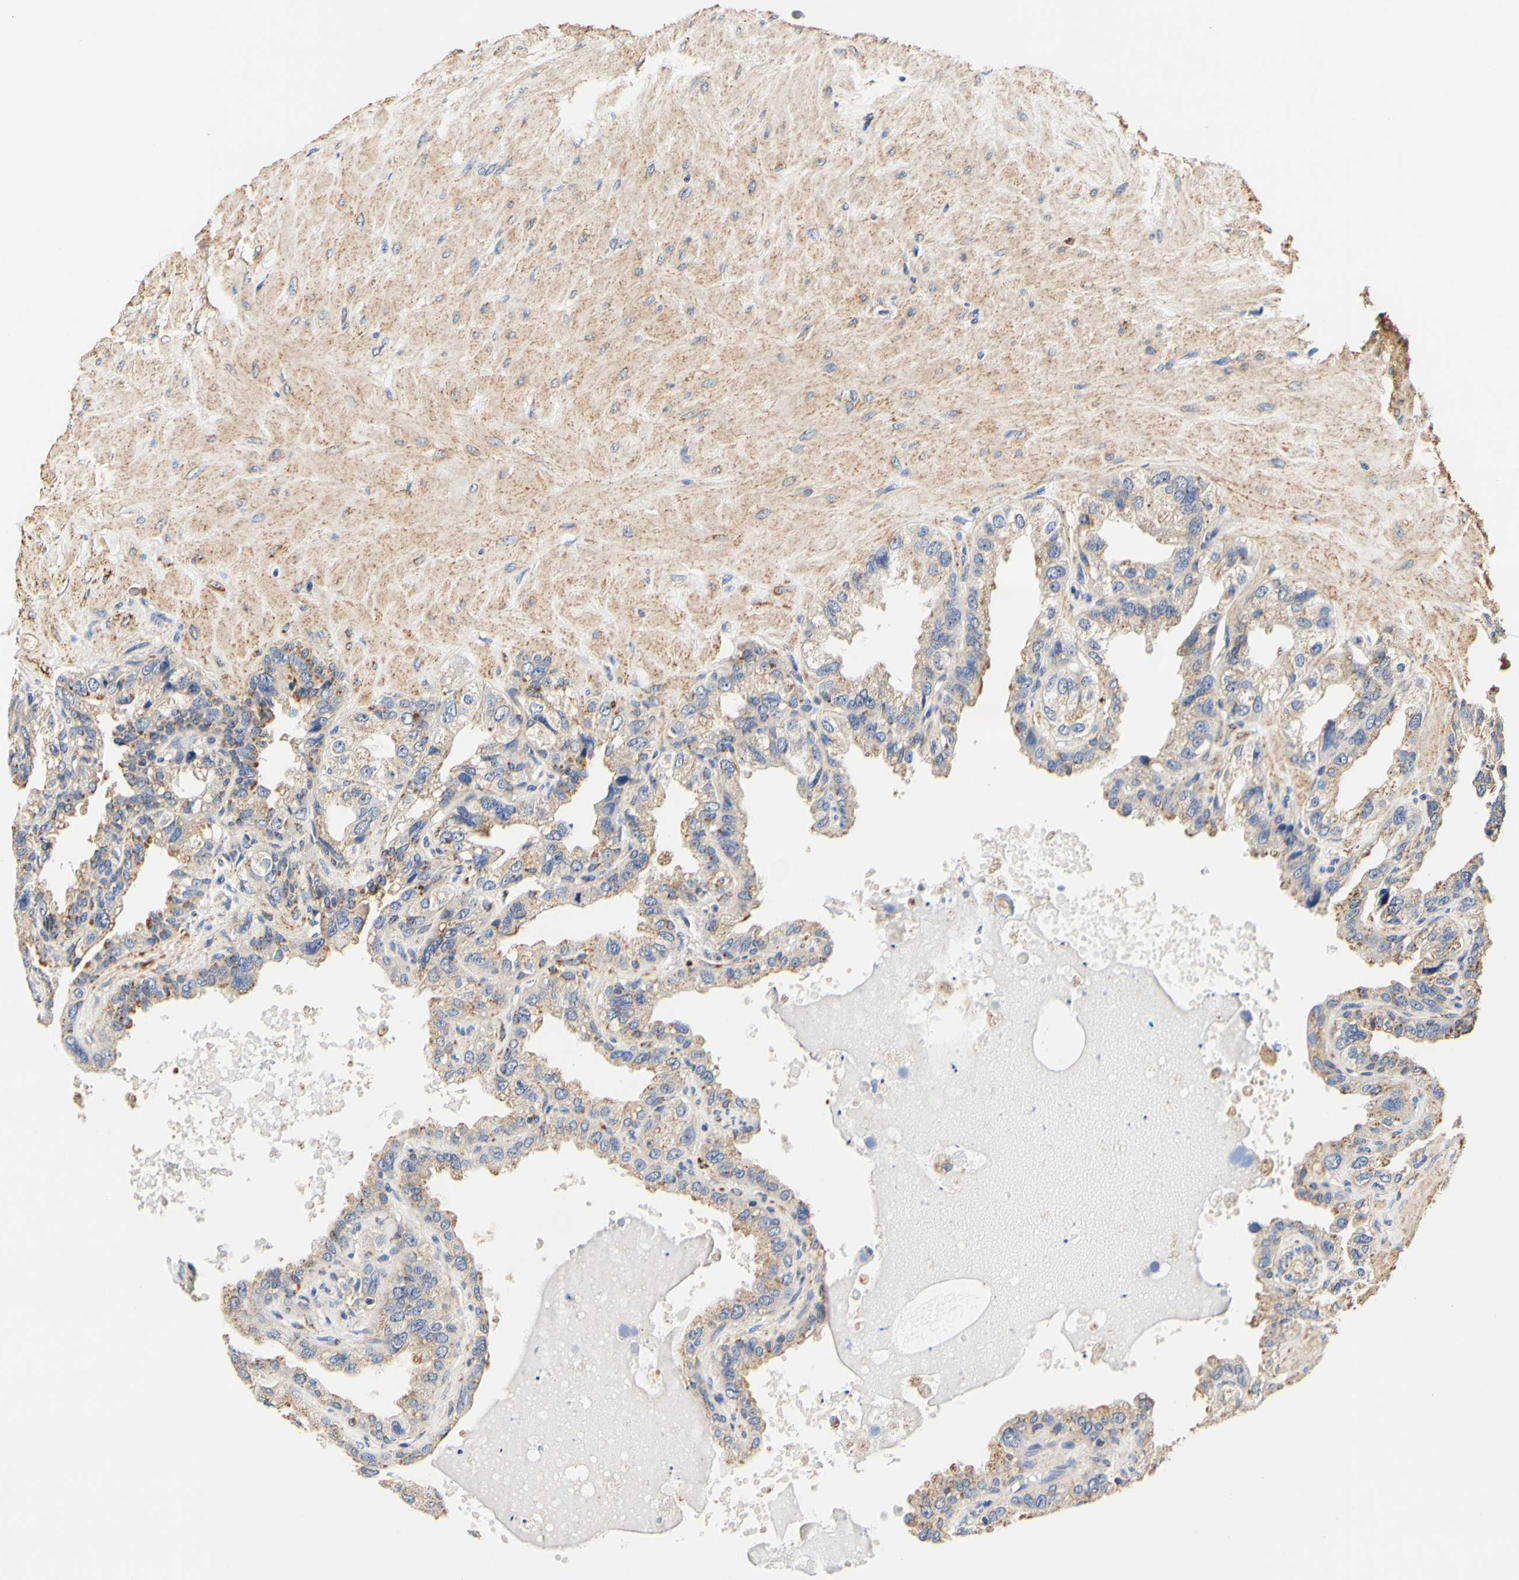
{"staining": {"intensity": "moderate", "quantity": "25%-75%", "location": "cytoplasmic/membranous"}, "tissue": "seminal vesicle", "cell_type": "Glandular cells", "image_type": "normal", "snomed": [{"axis": "morphology", "description": "Normal tissue, NOS"}, {"axis": "topography", "description": "Seminal veicle"}], "caption": "Unremarkable seminal vesicle was stained to show a protein in brown. There is medium levels of moderate cytoplasmic/membranous positivity in about 25%-75% of glandular cells. (Stains: DAB in brown, nuclei in blue, Microscopy: brightfield microscopy at high magnification).", "gene": "CAMK4", "patient": {"sex": "male", "age": 68}}